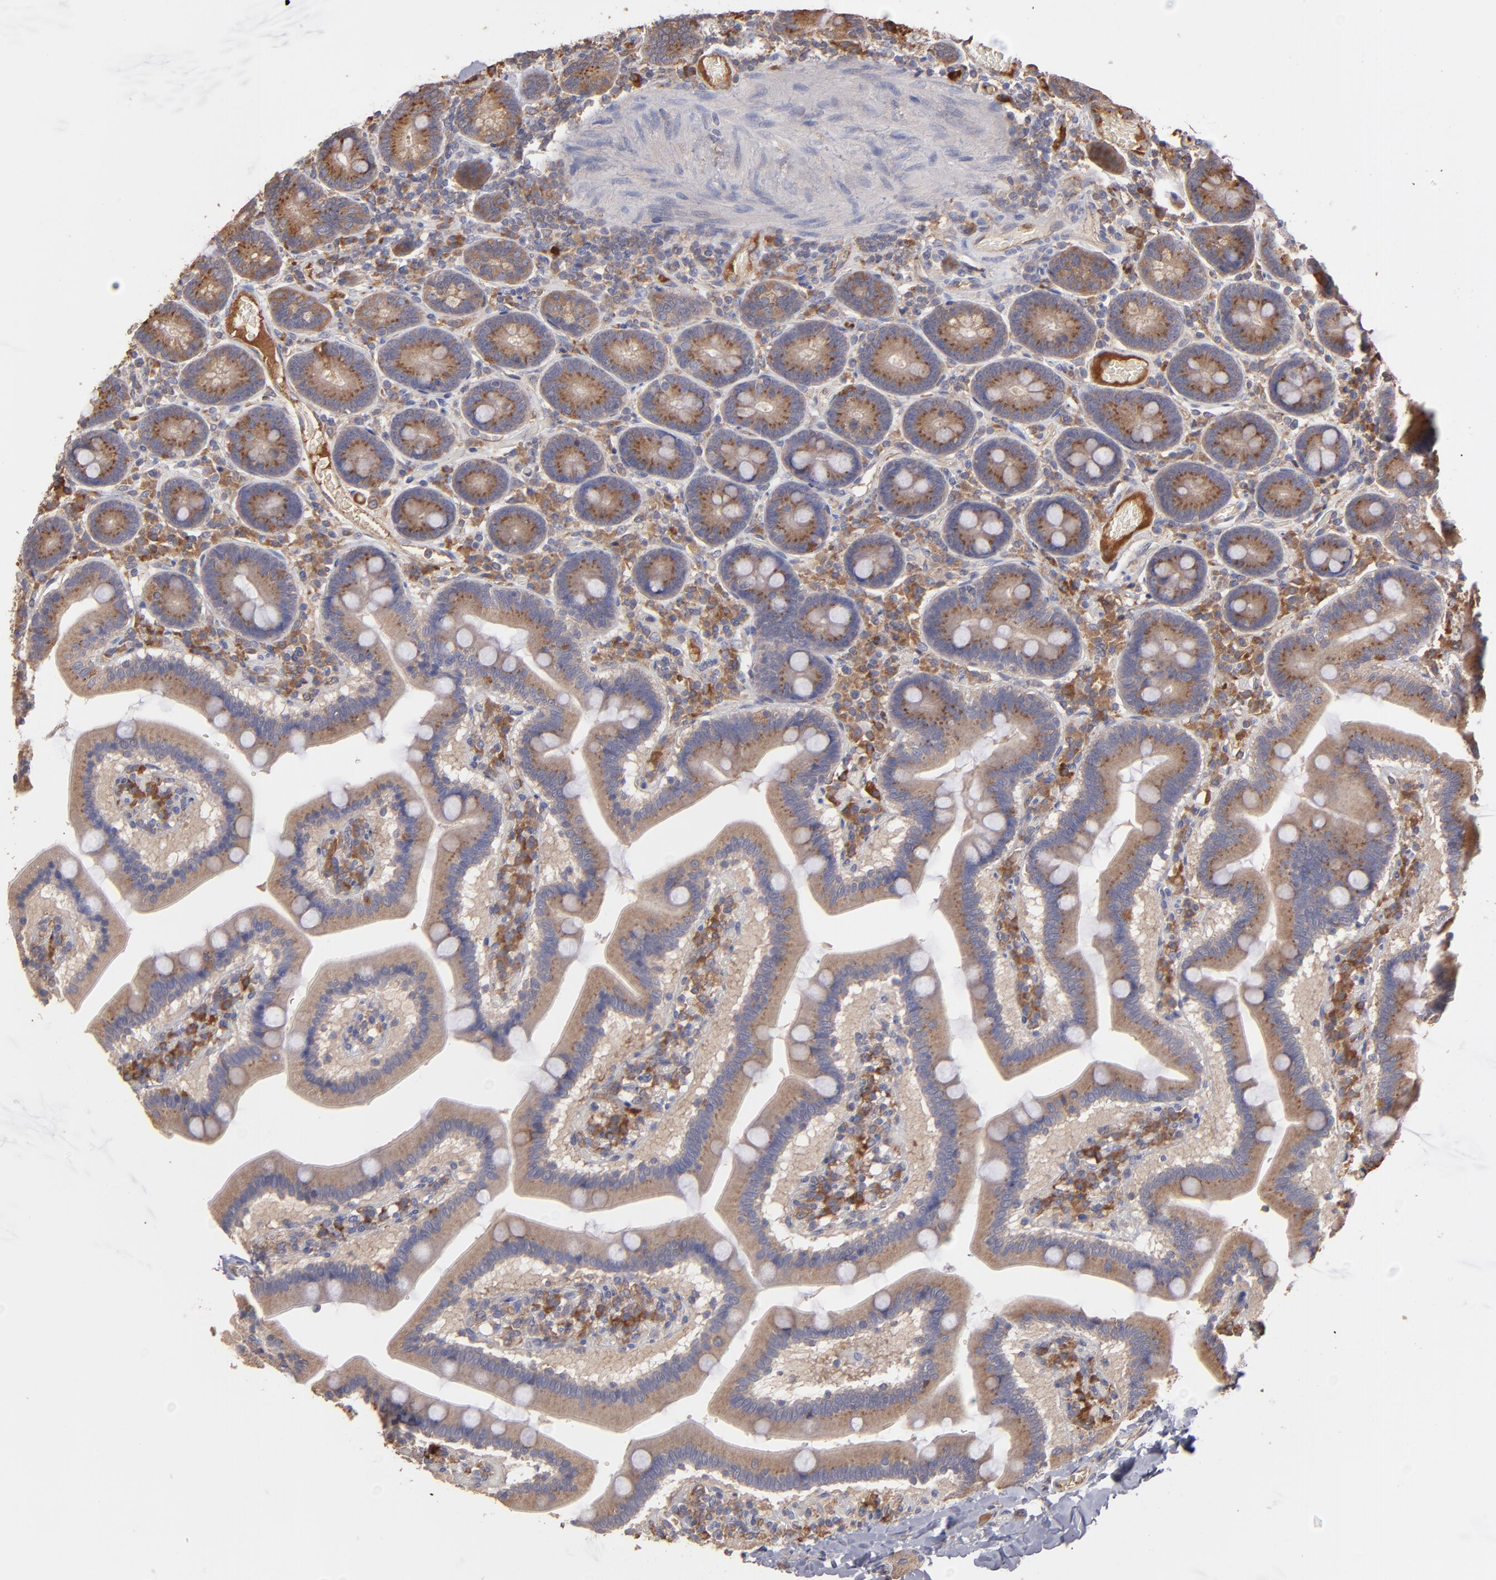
{"staining": {"intensity": "weak", "quantity": ">75%", "location": "cytoplasmic/membranous"}, "tissue": "duodenum", "cell_type": "Glandular cells", "image_type": "normal", "snomed": [{"axis": "morphology", "description": "Normal tissue, NOS"}, {"axis": "topography", "description": "Duodenum"}], "caption": "Immunohistochemistry (DAB) staining of normal duodenum shows weak cytoplasmic/membranous protein staining in about >75% of glandular cells.", "gene": "NFKBIE", "patient": {"sex": "male", "age": 66}}